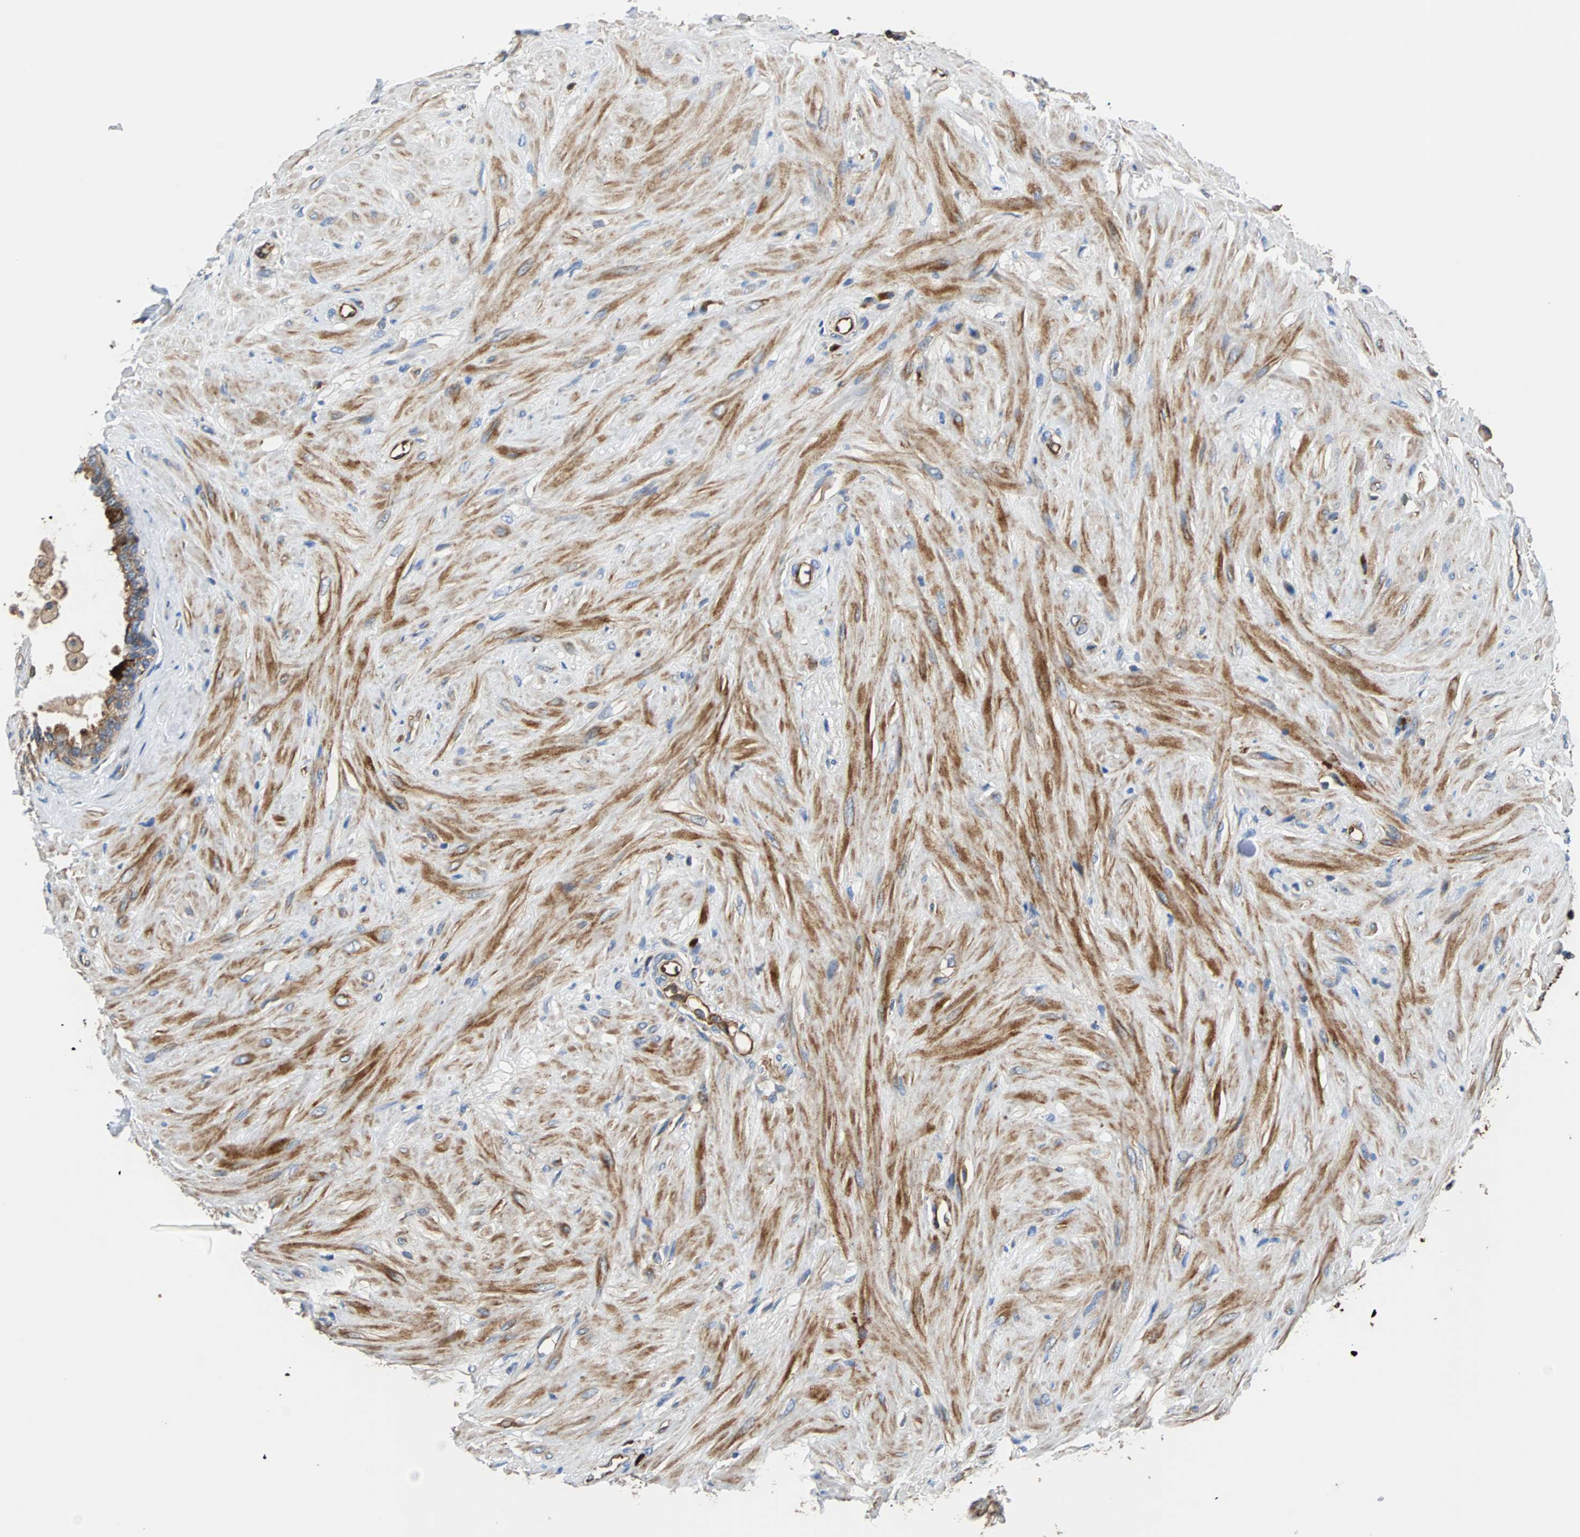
{"staining": {"intensity": "weak", "quantity": ">75%", "location": "cytoplasmic/membranous"}, "tissue": "seminal vesicle", "cell_type": "Glandular cells", "image_type": "normal", "snomed": [{"axis": "morphology", "description": "Normal tissue, NOS"}, {"axis": "topography", "description": "Seminal veicle"}], "caption": "The image demonstrates staining of benign seminal vesicle, revealing weak cytoplasmic/membranous protein expression (brown color) within glandular cells.", "gene": "PLCG2", "patient": {"sex": "male", "age": 61}}